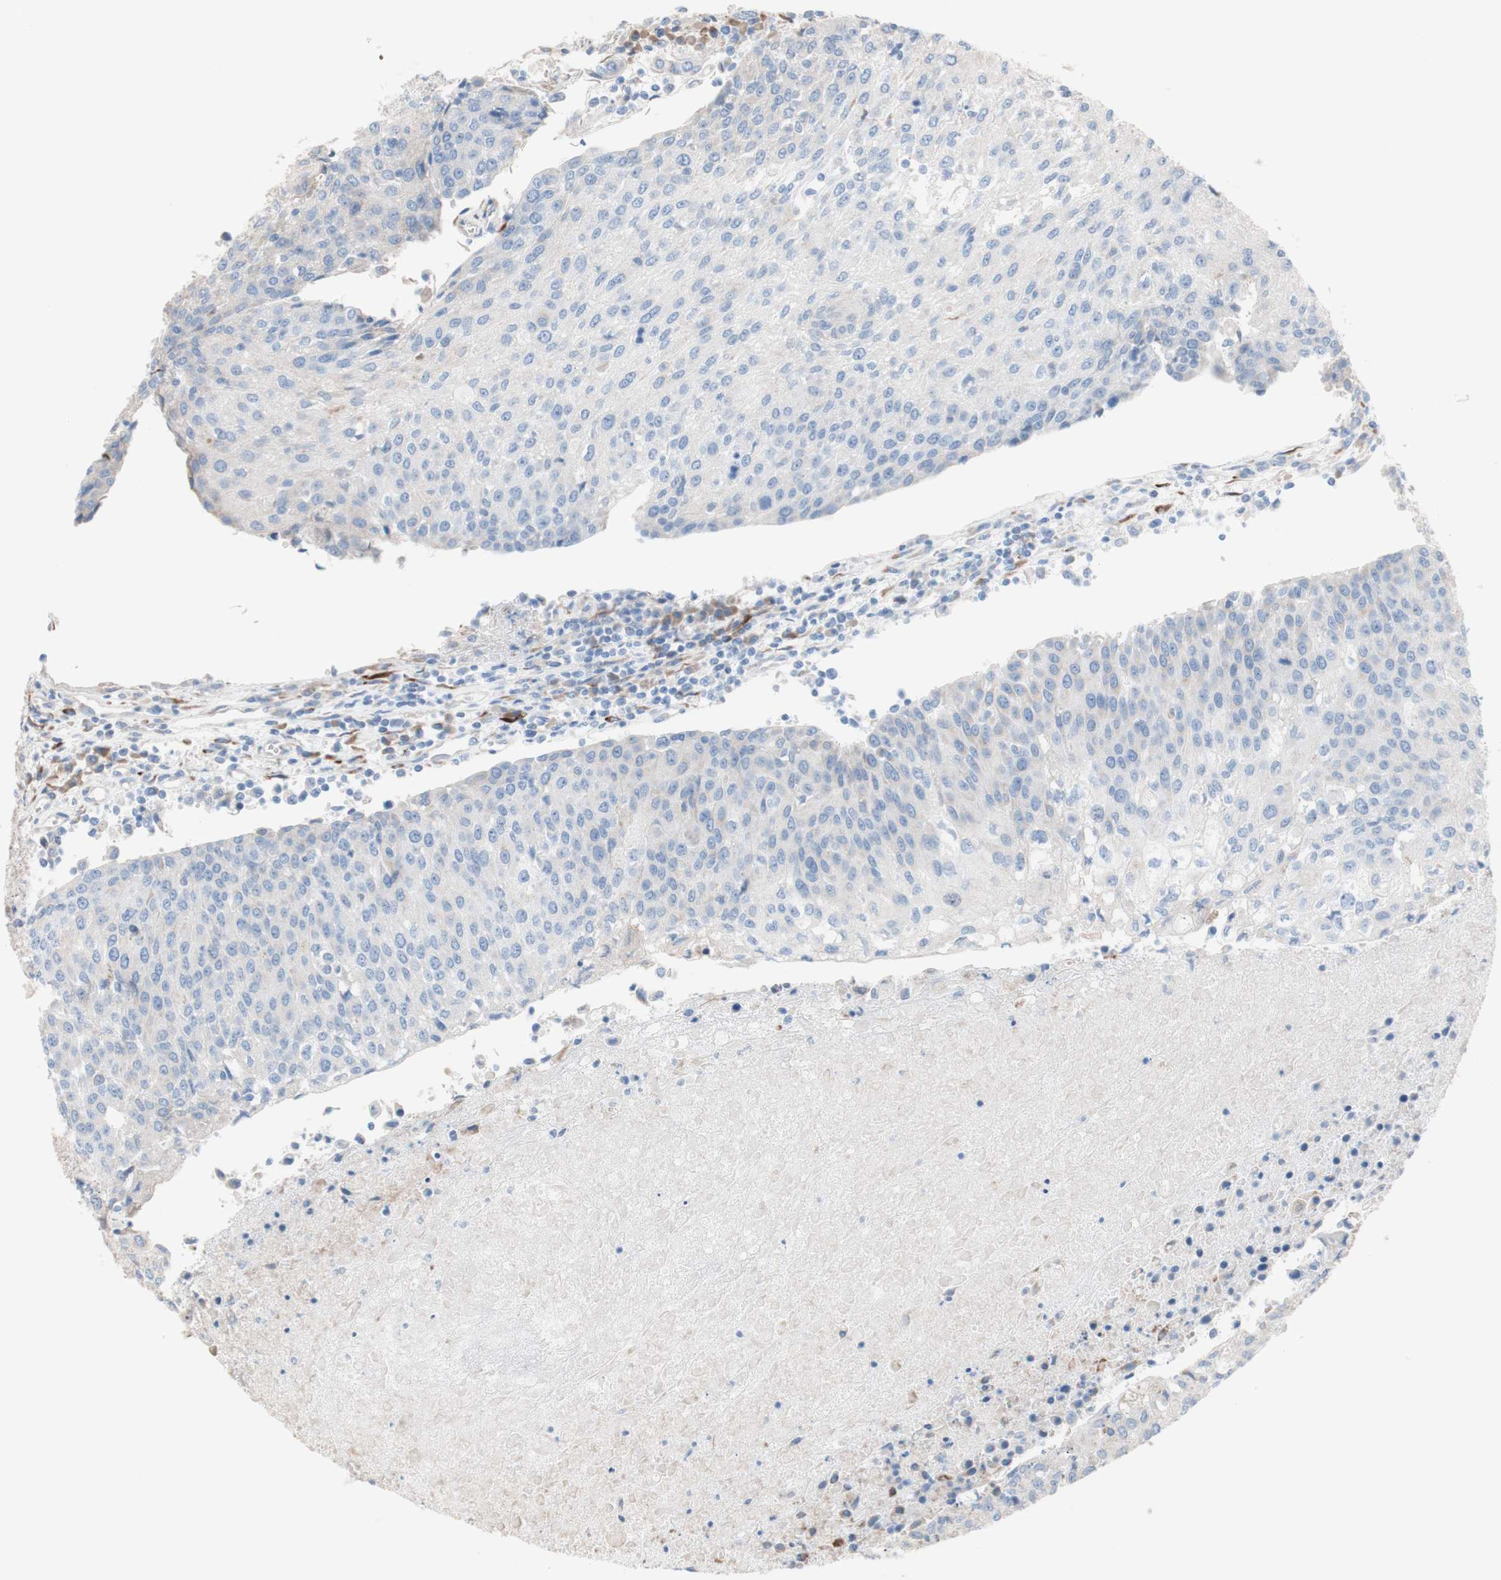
{"staining": {"intensity": "negative", "quantity": "none", "location": "none"}, "tissue": "urothelial cancer", "cell_type": "Tumor cells", "image_type": "cancer", "snomed": [{"axis": "morphology", "description": "Urothelial carcinoma, High grade"}, {"axis": "topography", "description": "Urinary bladder"}], "caption": "This is an immunohistochemistry photomicrograph of urothelial carcinoma (high-grade). There is no positivity in tumor cells.", "gene": "AGPAT5", "patient": {"sex": "female", "age": 85}}